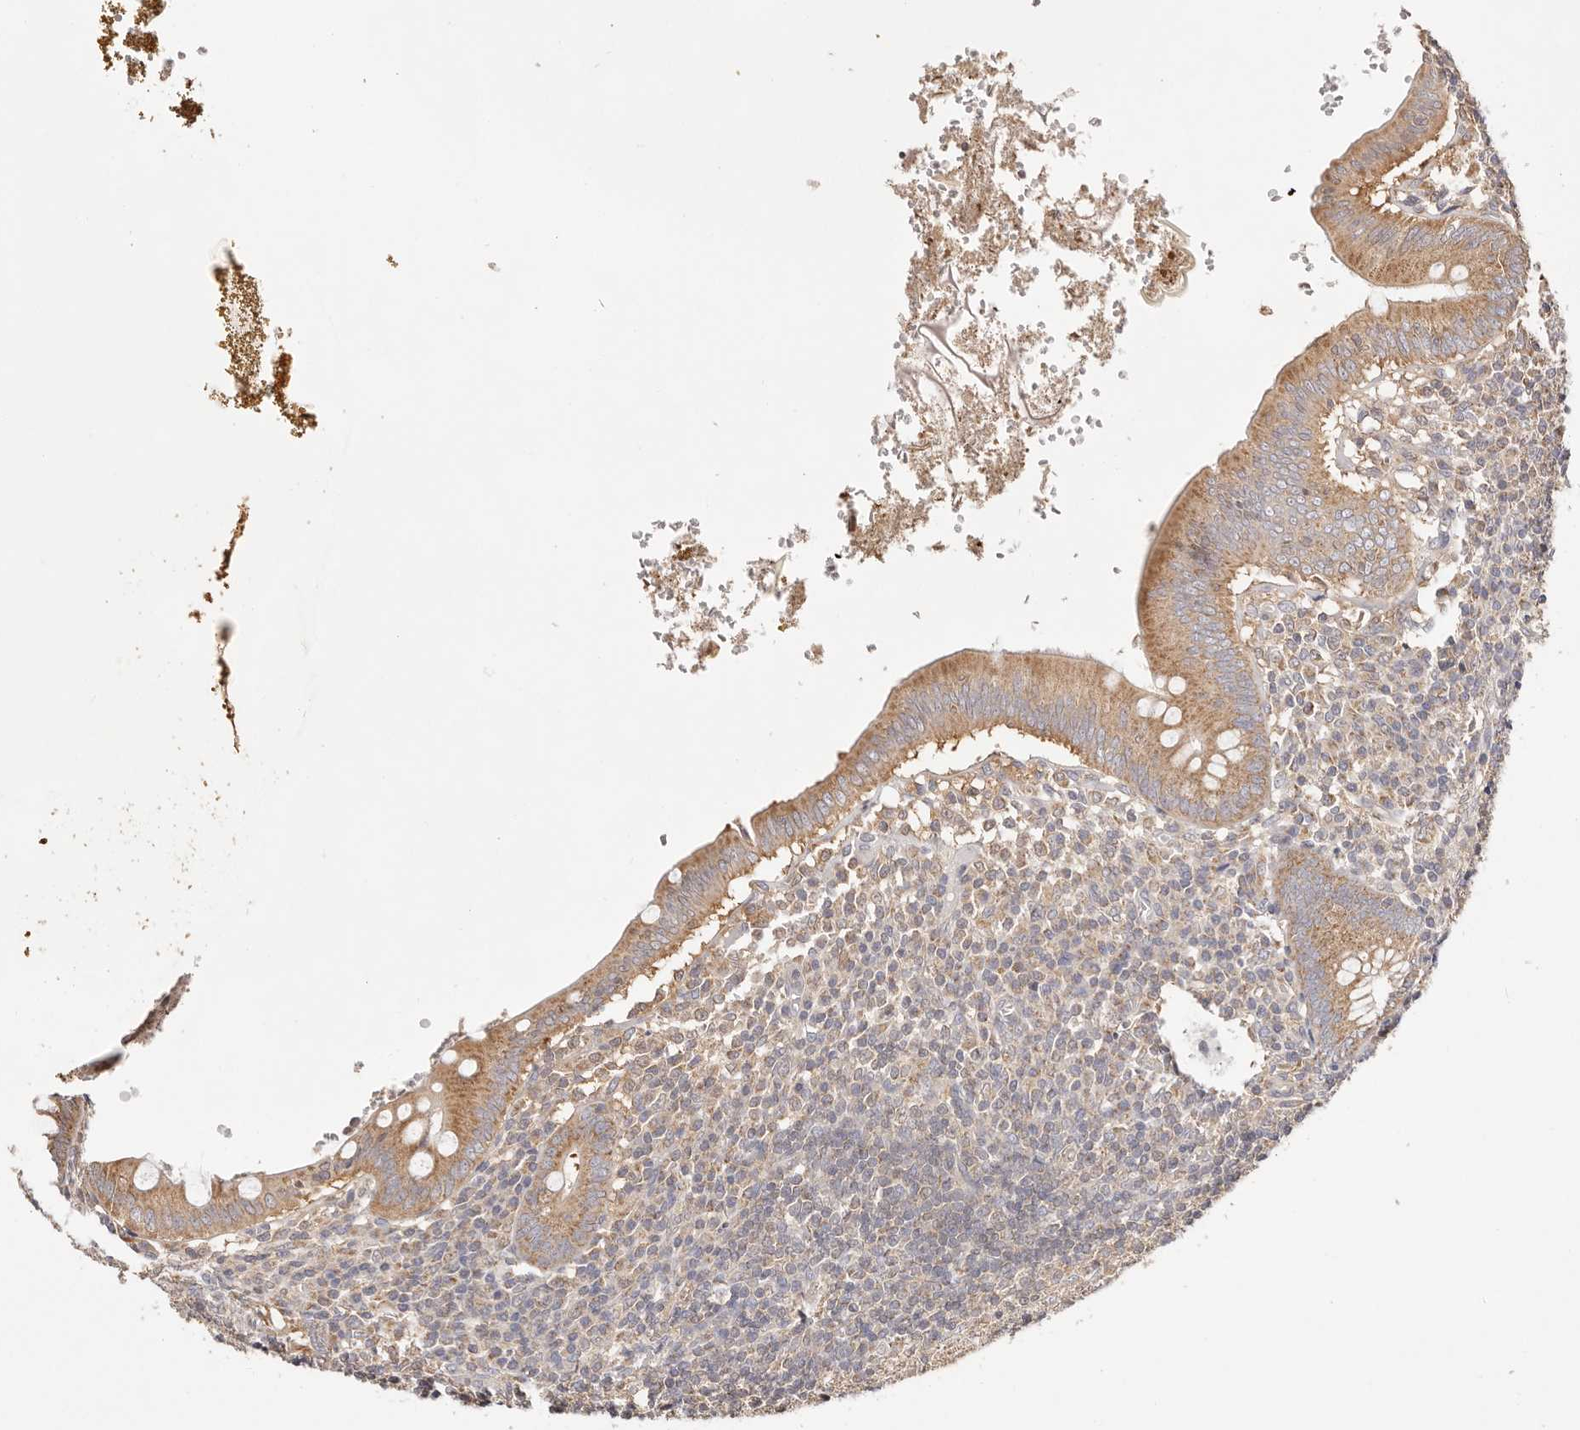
{"staining": {"intensity": "moderate", "quantity": ">75%", "location": "cytoplasmic/membranous"}, "tissue": "appendix", "cell_type": "Glandular cells", "image_type": "normal", "snomed": [{"axis": "morphology", "description": "Normal tissue, NOS"}, {"axis": "topography", "description": "Appendix"}], "caption": "Approximately >75% of glandular cells in benign human appendix show moderate cytoplasmic/membranous protein staining as visualized by brown immunohistochemical staining.", "gene": "KCMF1", "patient": {"sex": "male", "age": 8}}